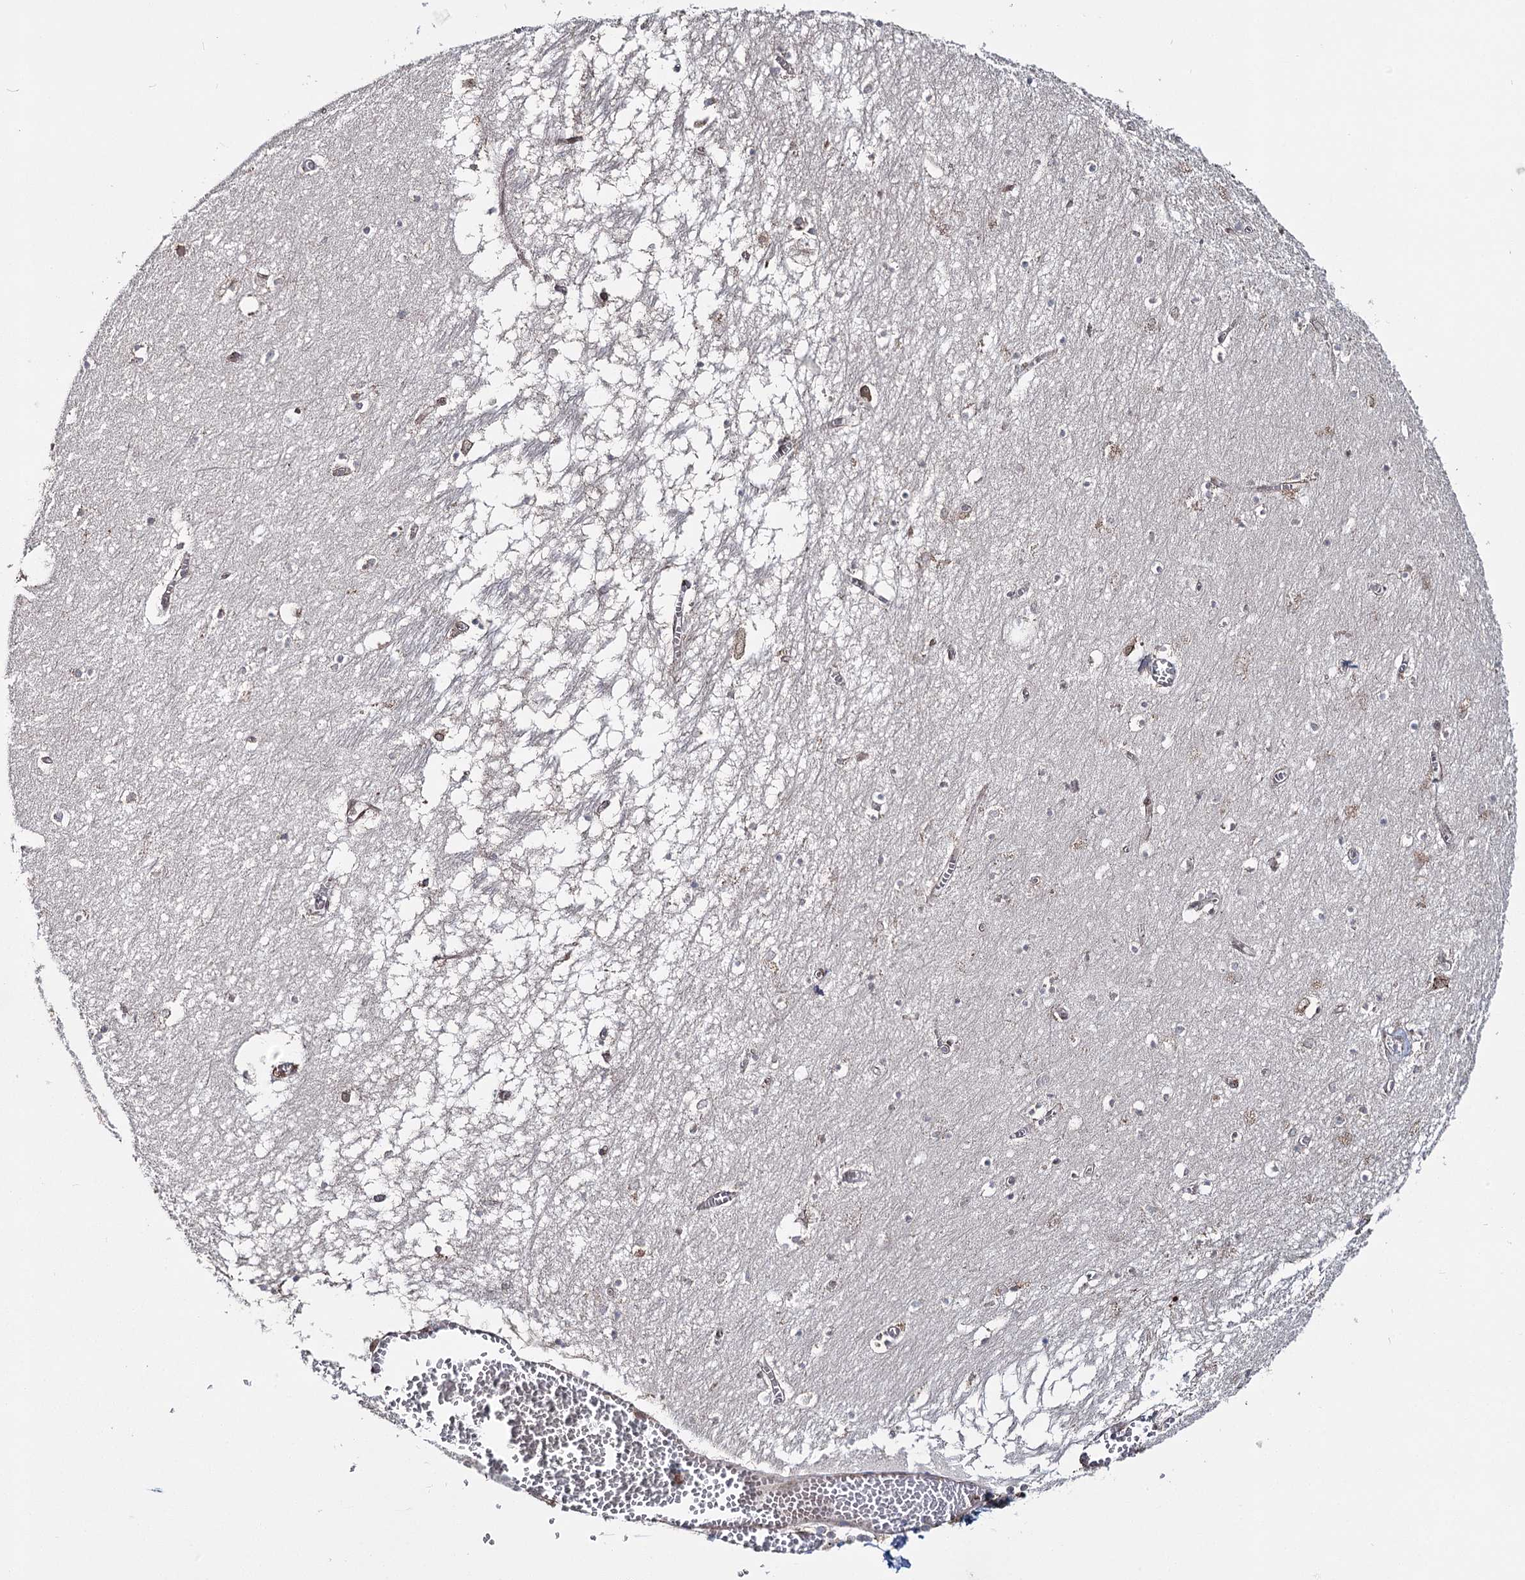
{"staining": {"intensity": "negative", "quantity": "none", "location": "none"}, "tissue": "hippocampus", "cell_type": "Glial cells", "image_type": "normal", "snomed": [{"axis": "morphology", "description": "Normal tissue, NOS"}, {"axis": "topography", "description": "Hippocampus"}], "caption": "Immunohistochemical staining of benign human hippocampus shows no significant positivity in glial cells.", "gene": "ZCCHC9", "patient": {"sex": "male", "age": 70}}